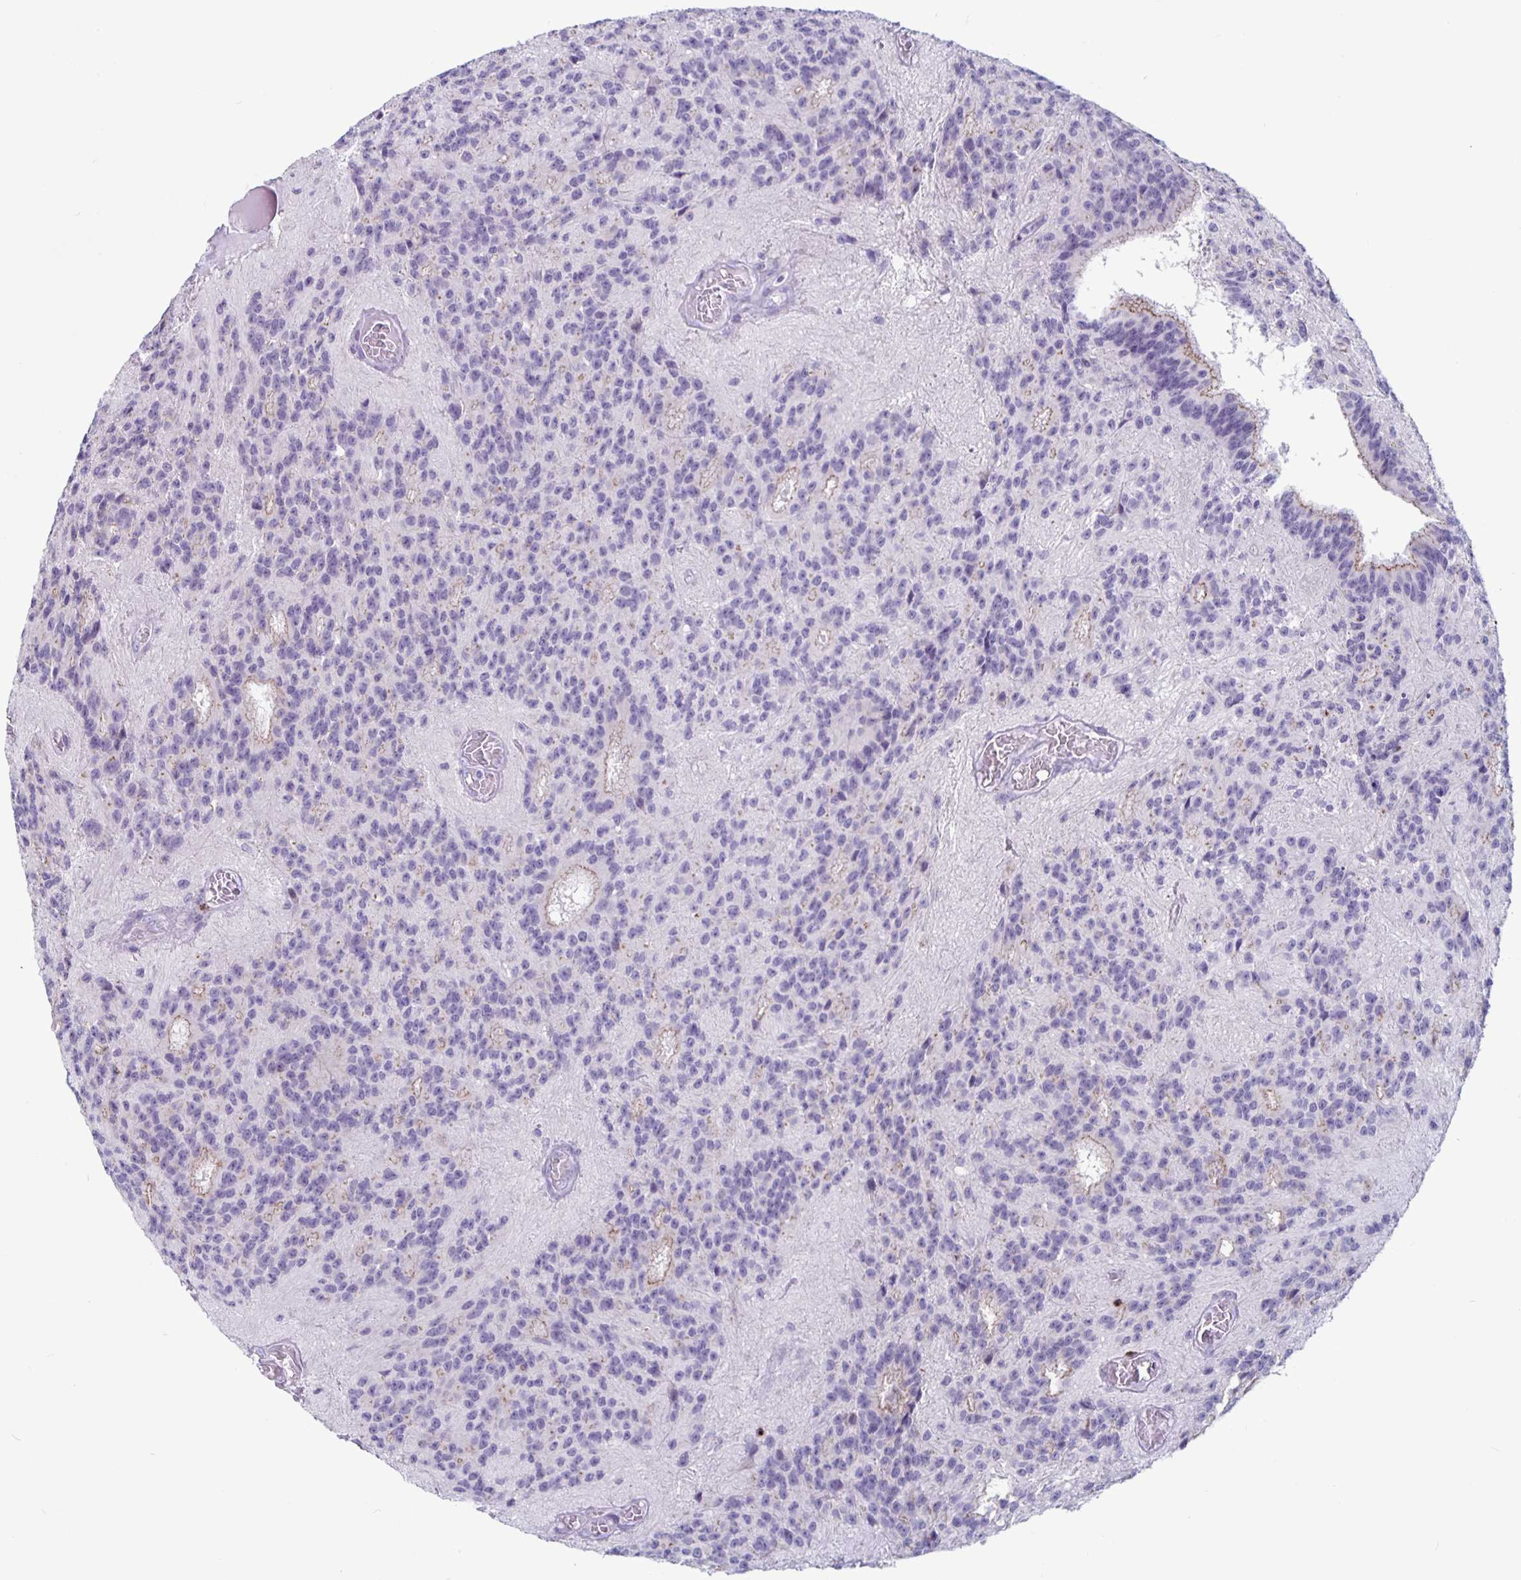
{"staining": {"intensity": "negative", "quantity": "none", "location": "none"}, "tissue": "glioma", "cell_type": "Tumor cells", "image_type": "cancer", "snomed": [{"axis": "morphology", "description": "Glioma, malignant, Low grade"}, {"axis": "topography", "description": "Brain"}], "caption": "This is a photomicrograph of immunohistochemistry (IHC) staining of glioma, which shows no staining in tumor cells. (DAB (3,3'-diaminobenzidine) immunohistochemistry (IHC), high magnification).", "gene": "GZMK", "patient": {"sex": "male", "age": 31}}